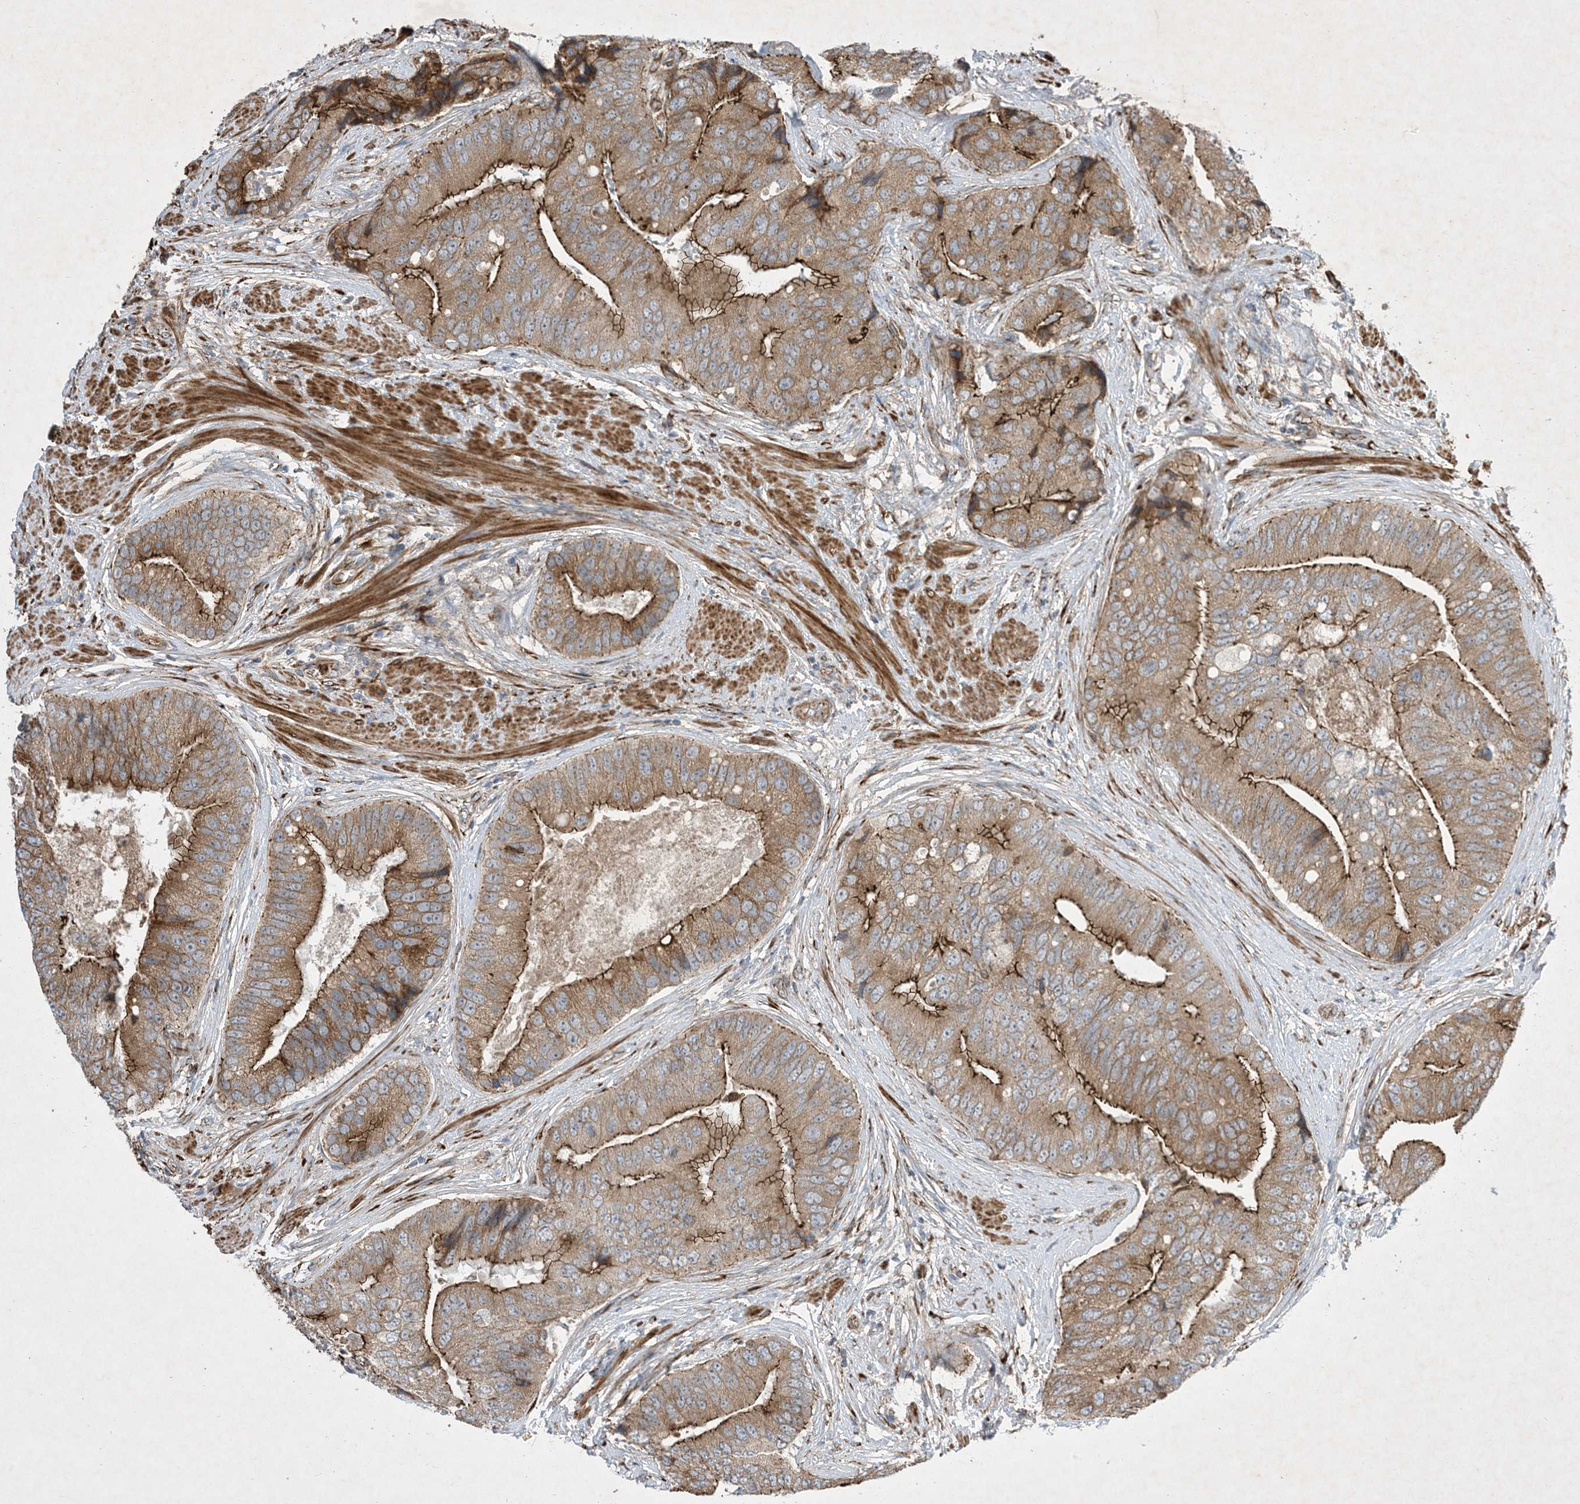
{"staining": {"intensity": "moderate", "quantity": ">75%", "location": "cytoplasmic/membranous"}, "tissue": "prostate cancer", "cell_type": "Tumor cells", "image_type": "cancer", "snomed": [{"axis": "morphology", "description": "Adenocarcinoma, High grade"}, {"axis": "topography", "description": "Prostate"}], "caption": "Moderate cytoplasmic/membranous staining is appreciated in about >75% of tumor cells in prostate cancer. Using DAB (brown) and hematoxylin (blue) stains, captured at high magnification using brightfield microscopy.", "gene": "OTOP1", "patient": {"sex": "male", "age": 70}}